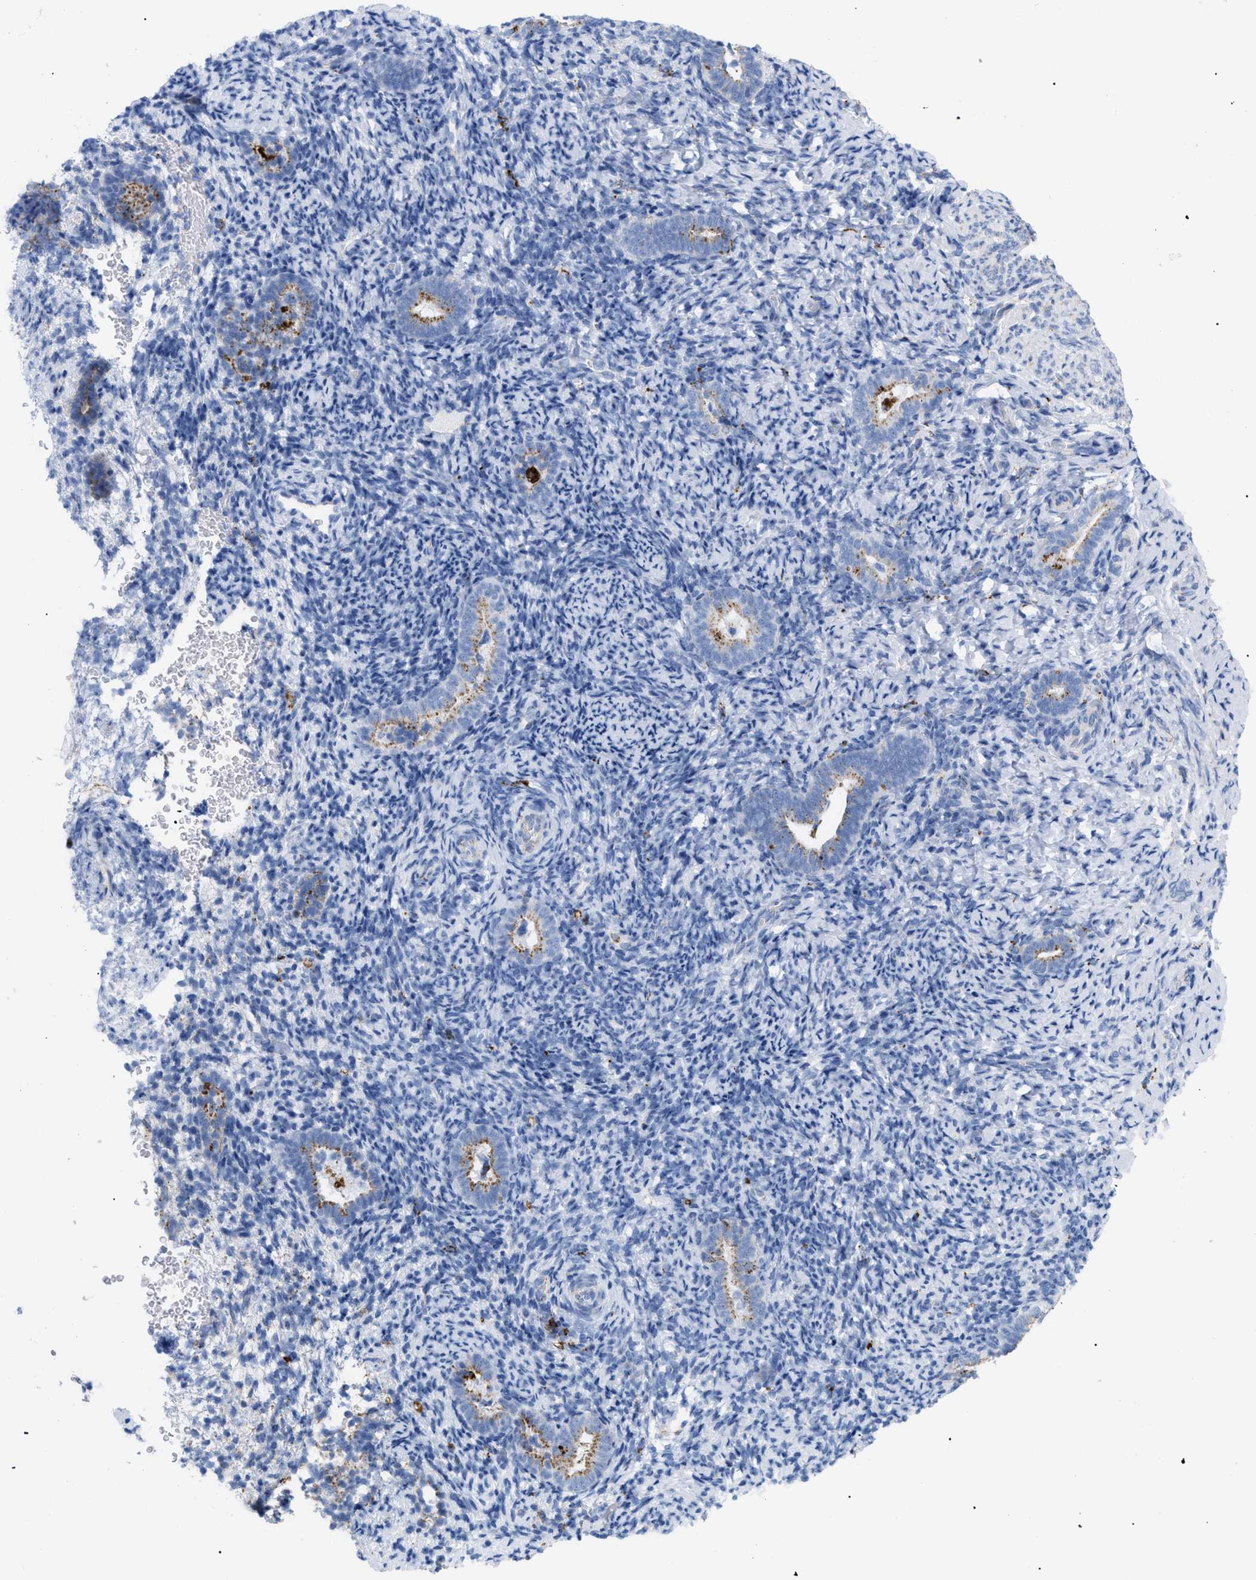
{"staining": {"intensity": "negative", "quantity": "none", "location": "none"}, "tissue": "endometrium", "cell_type": "Cells in endometrial stroma", "image_type": "normal", "snomed": [{"axis": "morphology", "description": "Normal tissue, NOS"}, {"axis": "topography", "description": "Endometrium"}], "caption": "The image demonstrates no staining of cells in endometrial stroma in normal endometrium.", "gene": "DRAM2", "patient": {"sex": "female", "age": 51}}